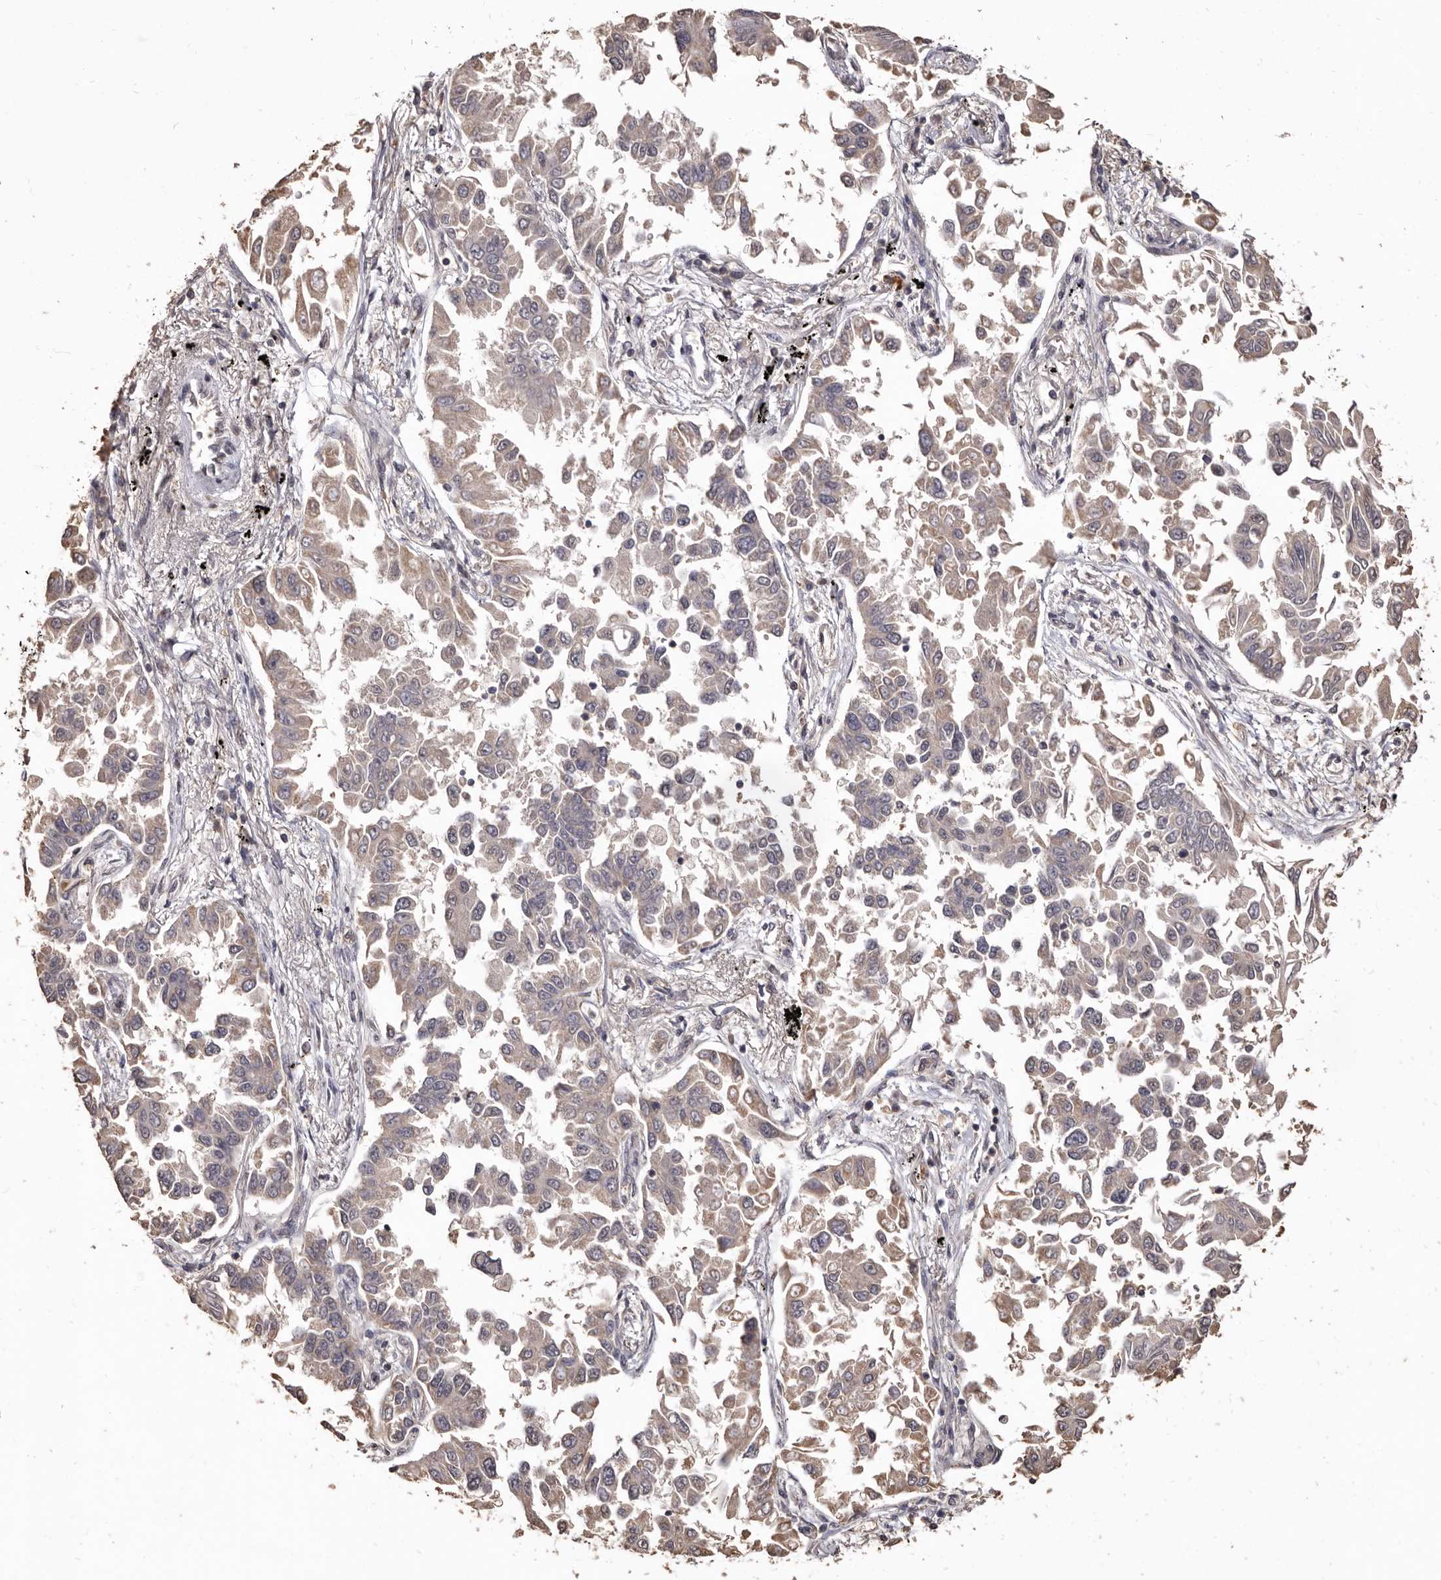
{"staining": {"intensity": "negative", "quantity": "none", "location": "none"}, "tissue": "lung cancer", "cell_type": "Tumor cells", "image_type": "cancer", "snomed": [{"axis": "morphology", "description": "Adenocarcinoma, NOS"}, {"axis": "topography", "description": "Lung"}], "caption": "DAB (3,3'-diaminobenzidine) immunohistochemical staining of lung adenocarcinoma reveals no significant staining in tumor cells.", "gene": "INAVA", "patient": {"sex": "female", "age": 67}}